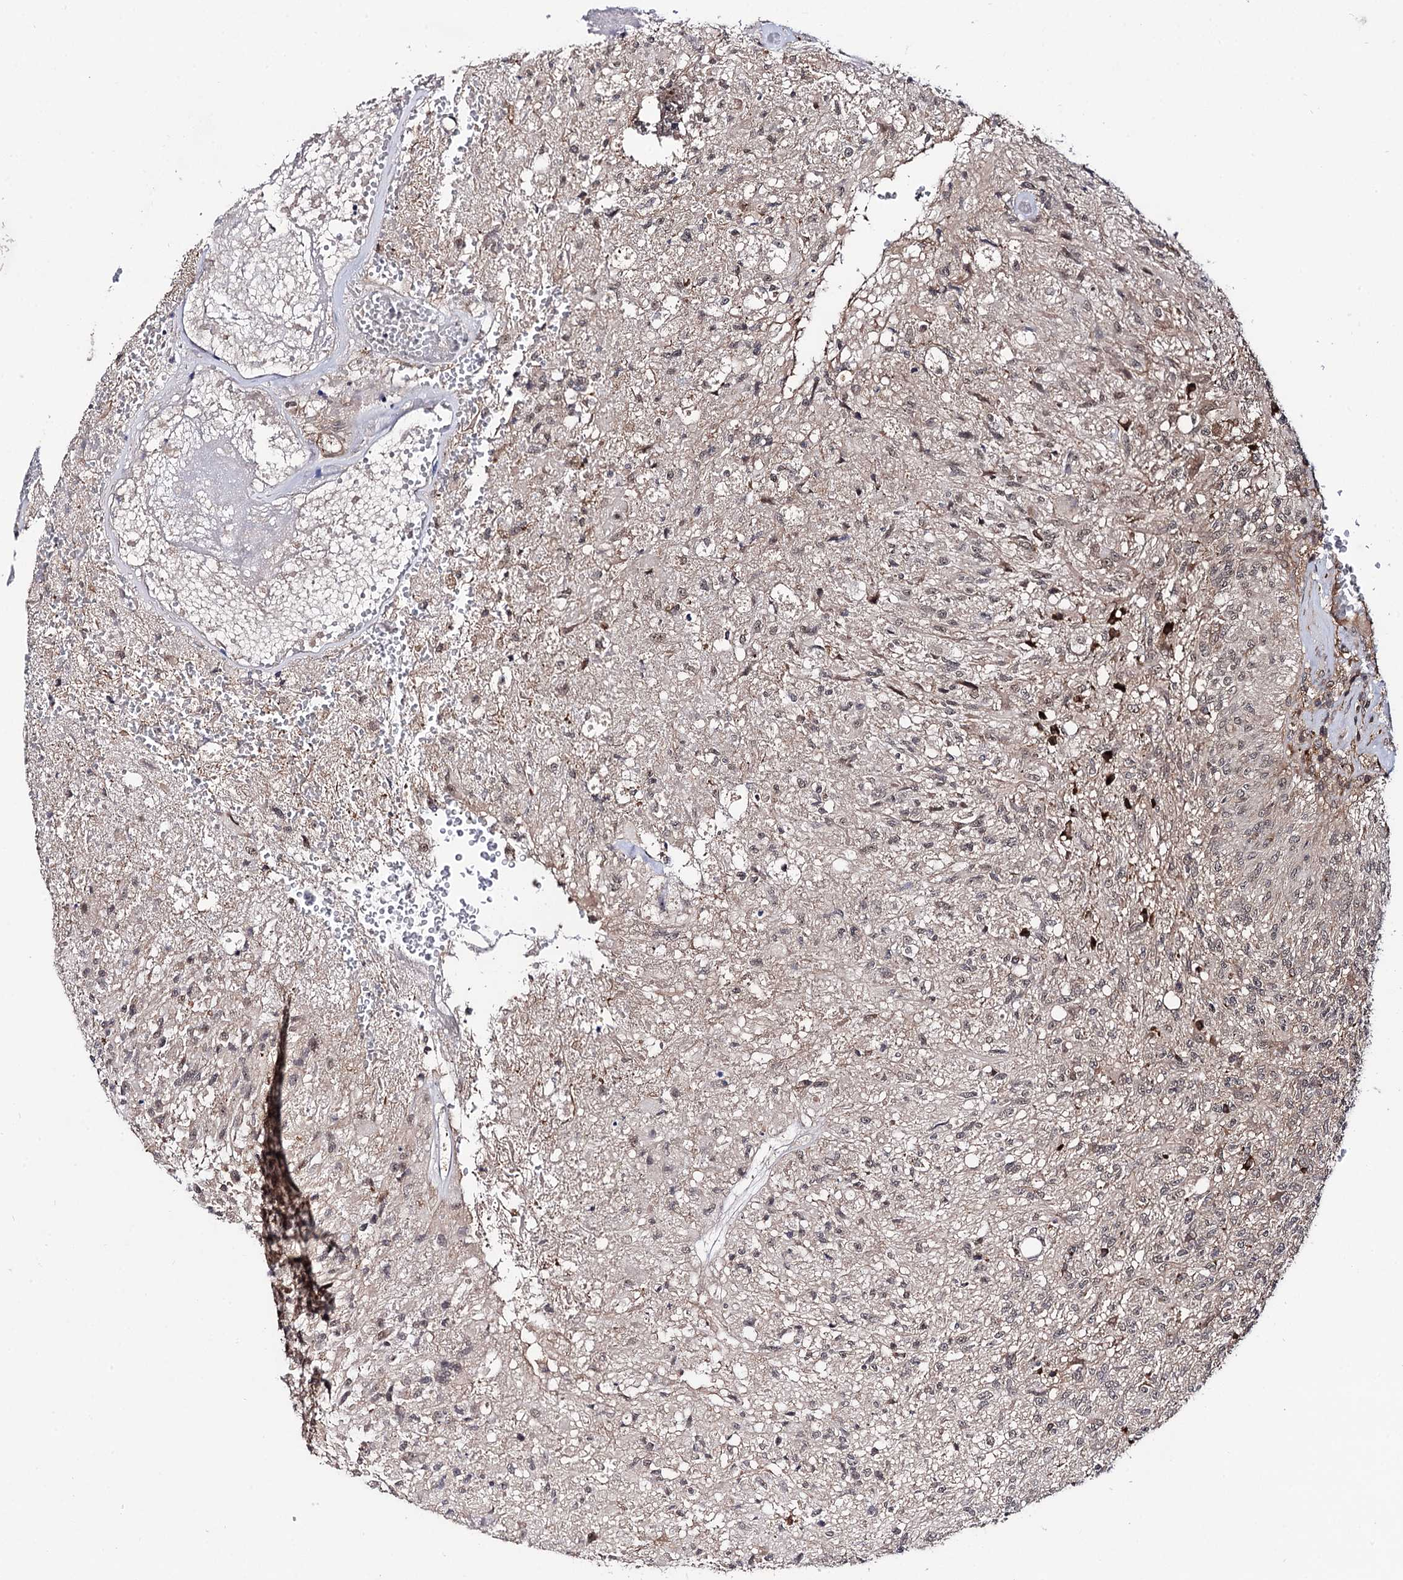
{"staining": {"intensity": "negative", "quantity": "none", "location": "none"}, "tissue": "glioma", "cell_type": "Tumor cells", "image_type": "cancer", "snomed": [{"axis": "morphology", "description": "Glioma, malignant, High grade"}, {"axis": "topography", "description": "Brain"}], "caption": "Tumor cells show no significant protein positivity in high-grade glioma (malignant). (DAB immunohistochemistry (IHC) with hematoxylin counter stain).", "gene": "MICAL2", "patient": {"sex": "male", "age": 56}}